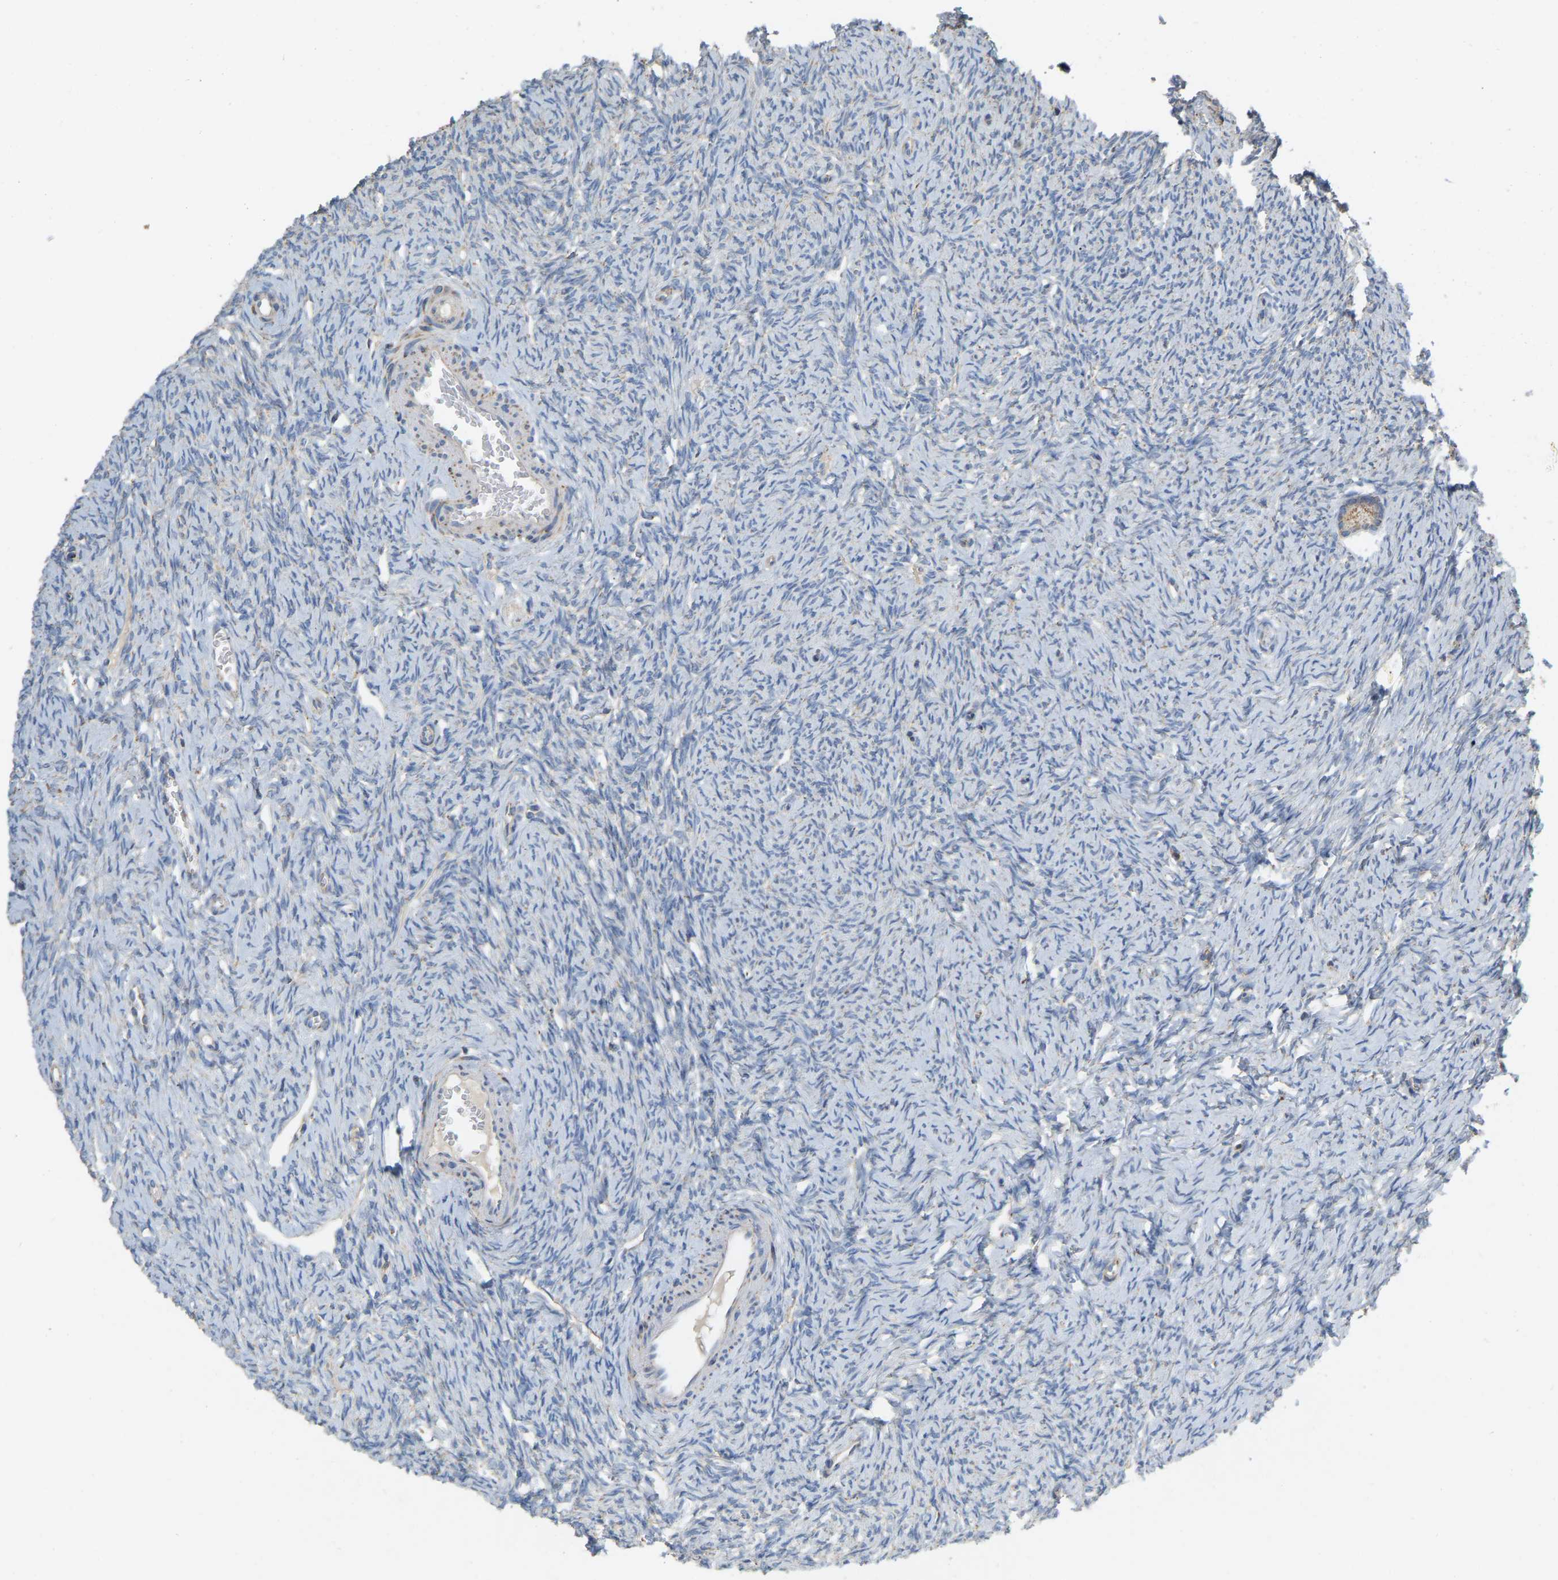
{"staining": {"intensity": "weak", "quantity": ">75%", "location": "cytoplasmic/membranous"}, "tissue": "ovary", "cell_type": "Follicle cells", "image_type": "normal", "snomed": [{"axis": "morphology", "description": "Normal tissue, NOS"}, {"axis": "topography", "description": "Ovary"}], "caption": "Immunohistochemical staining of unremarkable ovary shows low levels of weak cytoplasmic/membranous staining in about >75% of follicle cells. The staining was performed using DAB (3,3'-diaminobenzidine) to visualize the protein expression in brown, while the nuclei were stained in blue with hematoxylin (Magnification: 20x).", "gene": "CBLB", "patient": {"sex": "female", "age": 33}}